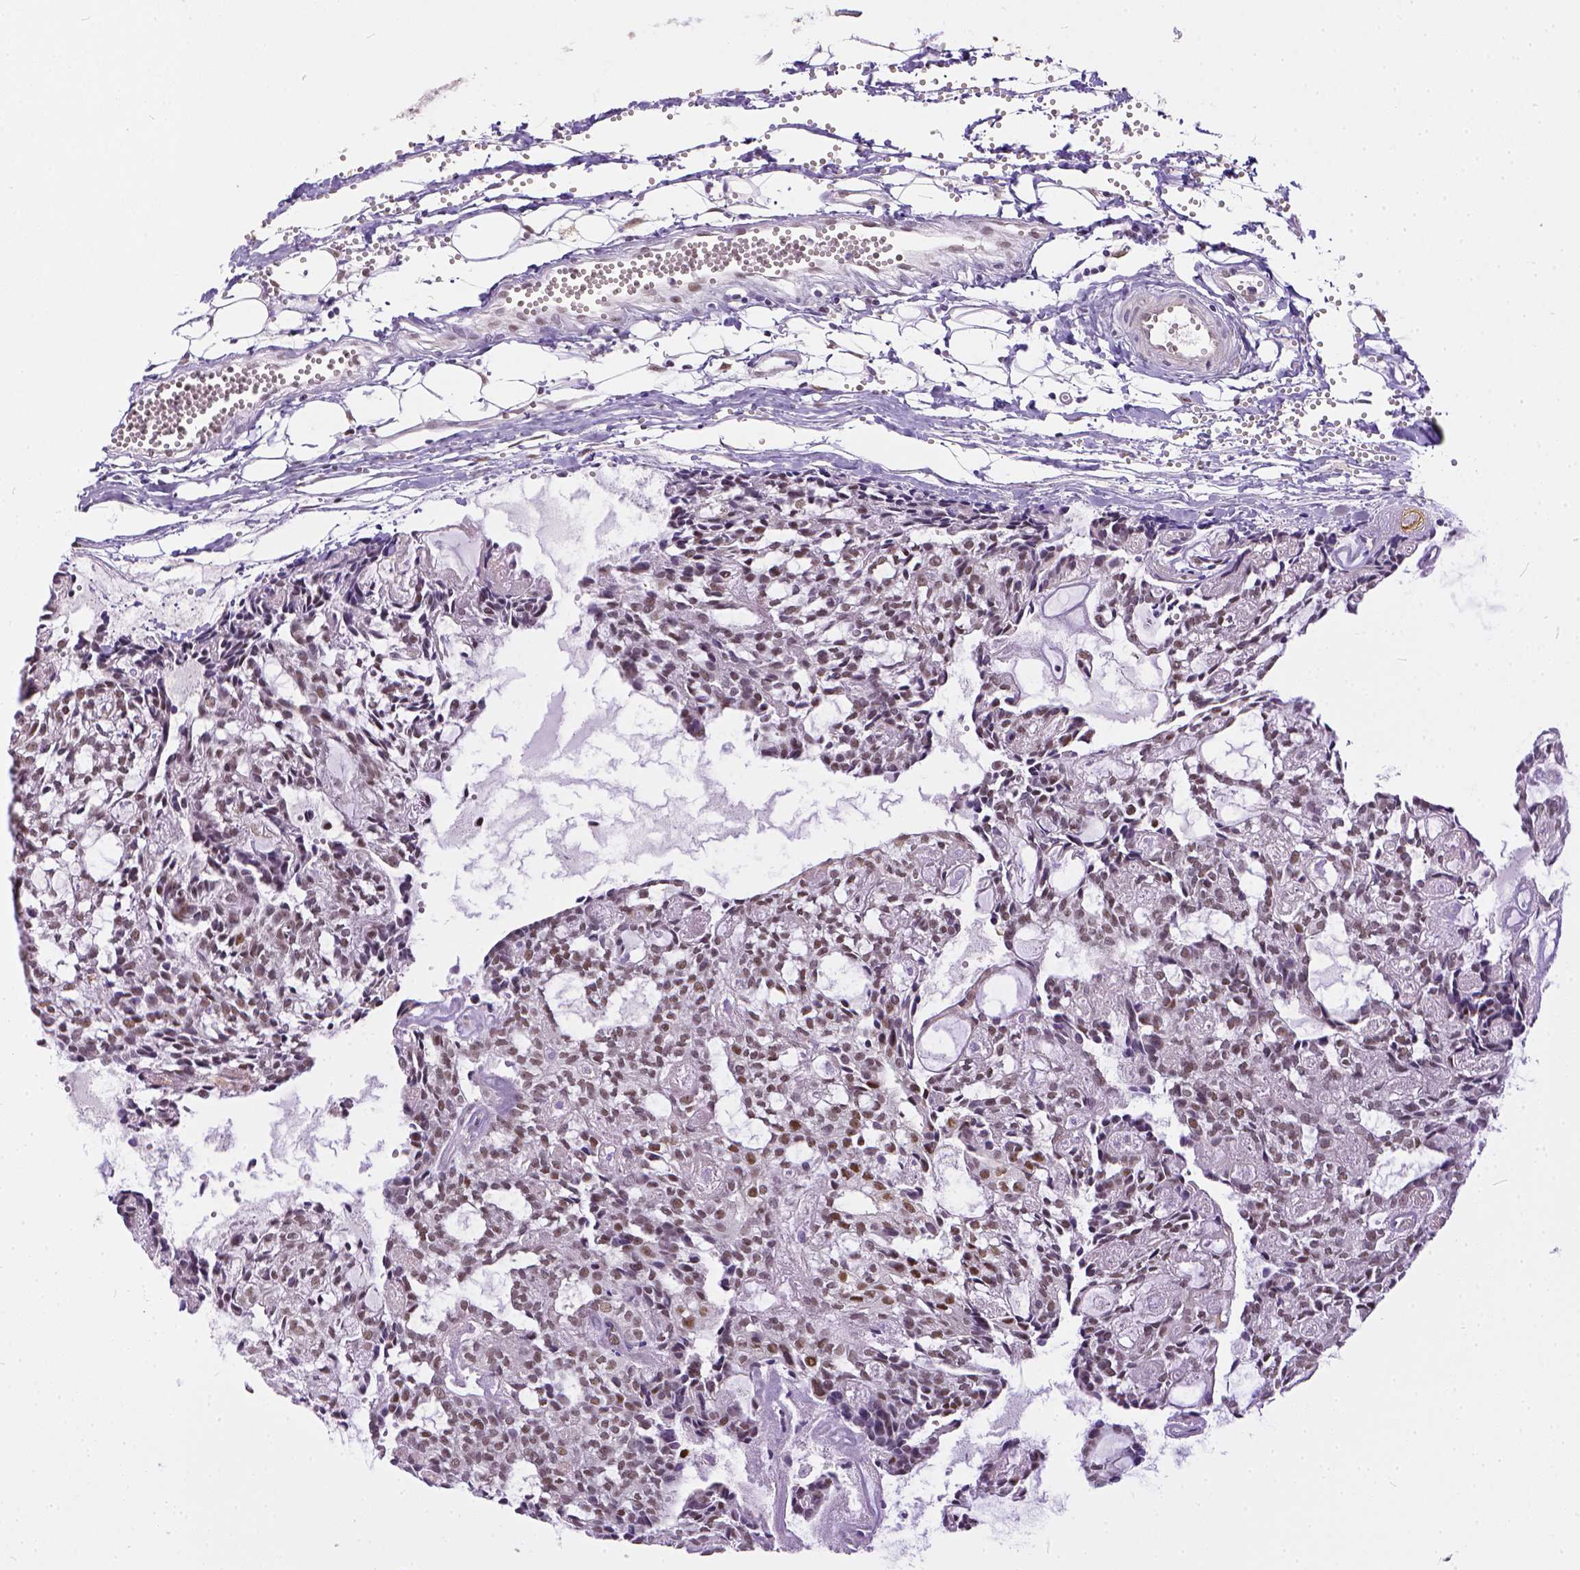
{"staining": {"intensity": "moderate", "quantity": ">75%", "location": "nuclear"}, "tissue": "head and neck cancer", "cell_type": "Tumor cells", "image_type": "cancer", "snomed": [{"axis": "morphology", "description": "Adenocarcinoma, NOS"}, {"axis": "topography", "description": "Head-Neck"}], "caption": "This is an image of immunohistochemistry staining of head and neck adenocarcinoma, which shows moderate staining in the nuclear of tumor cells.", "gene": "ERCC1", "patient": {"sex": "female", "age": 62}}